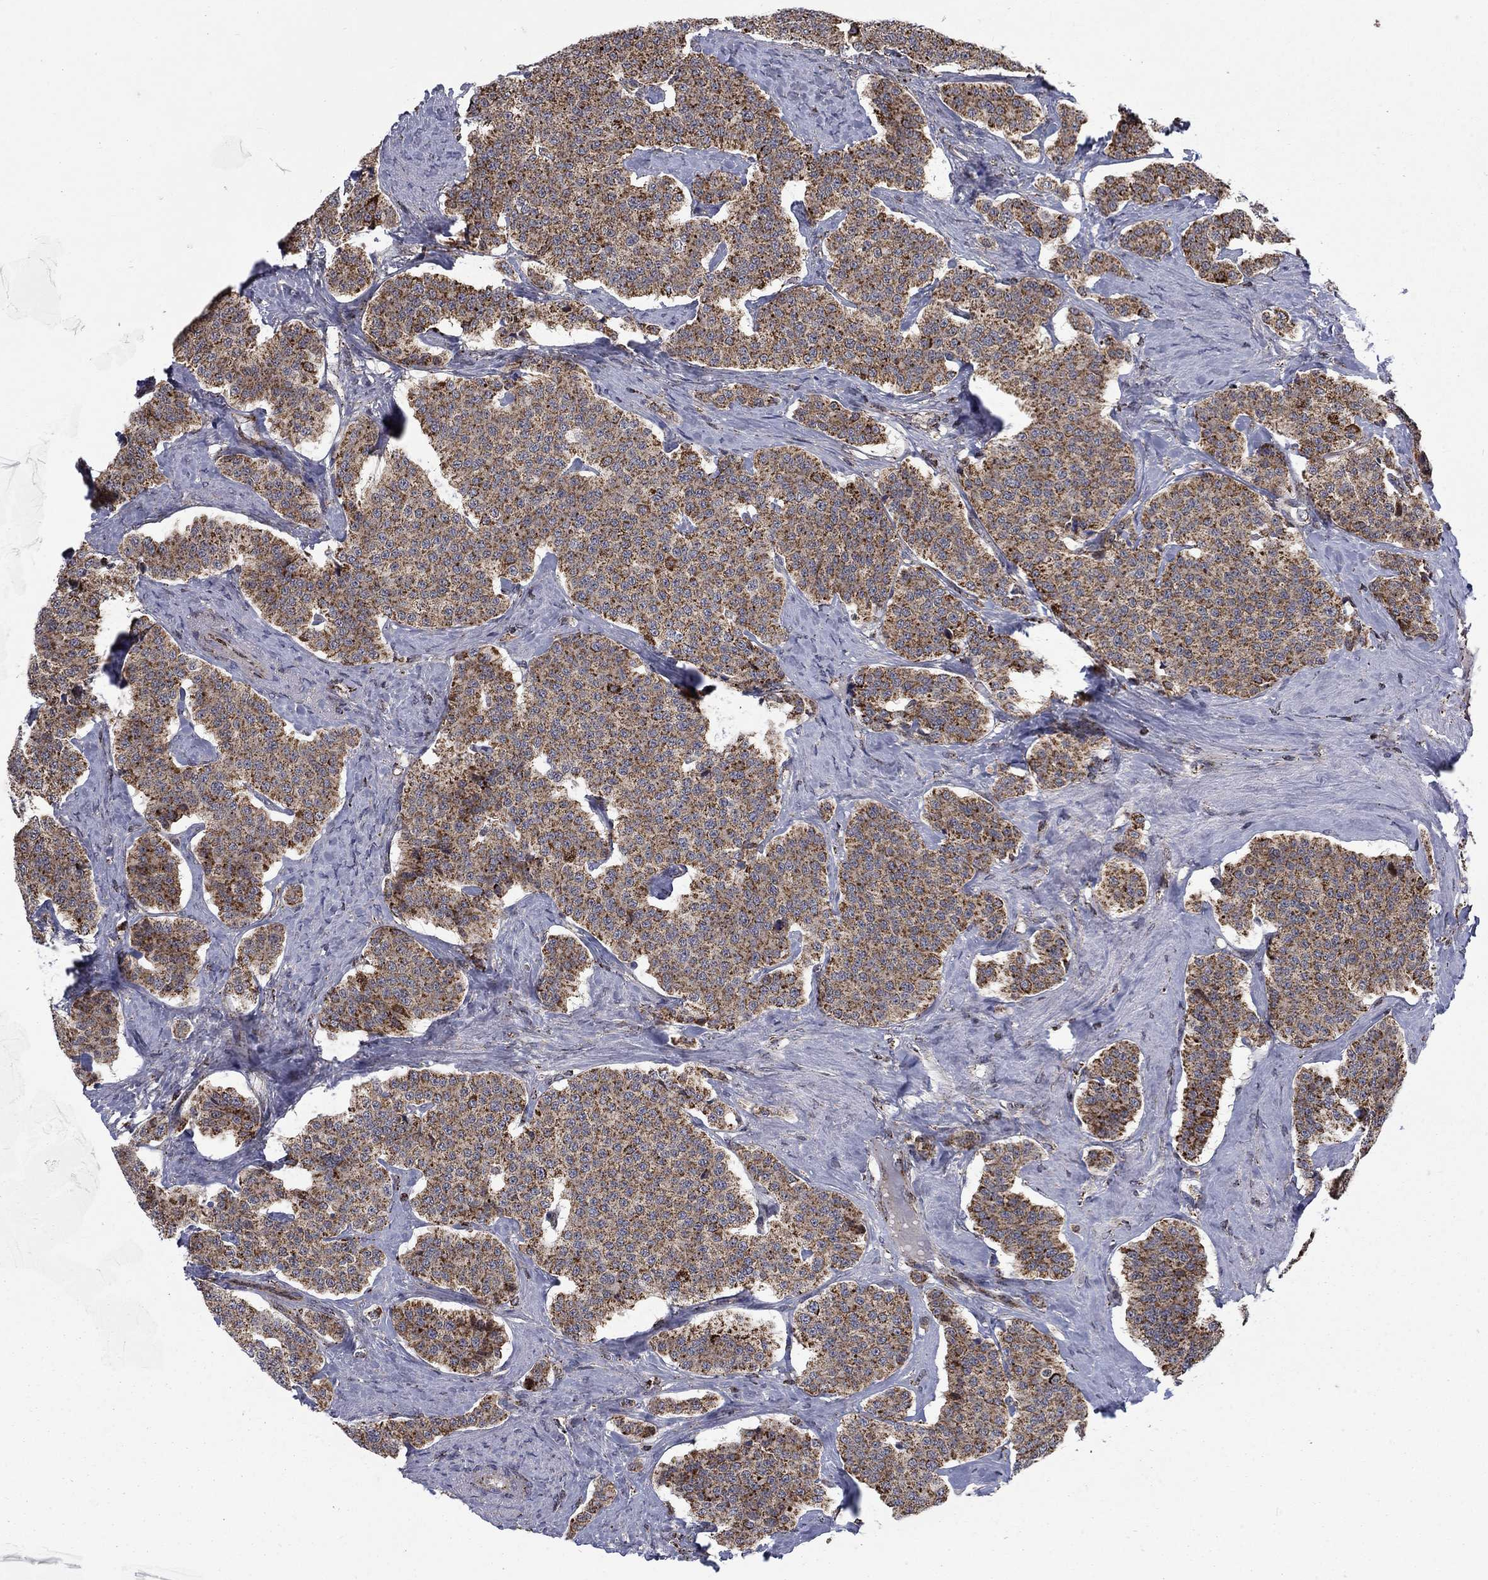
{"staining": {"intensity": "strong", "quantity": ">75%", "location": "cytoplasmic/membranous"}, "tissue": "carcinoid", "cell_type": "Tumor cells", "image_type": "cancer", "snomed": [{"axis": "morphology", "description": "Carcinoid, malignant, NOS"}, {"axis": "topography", "description": "Small intestine"}], "caption": "This is an image of IHC staining of carcinoid, which shows strong staining in the cytoplasmic/membranous of tumor cells.", "gene": "MOAP1", "patient": {"sex": "female", "age": 58}}